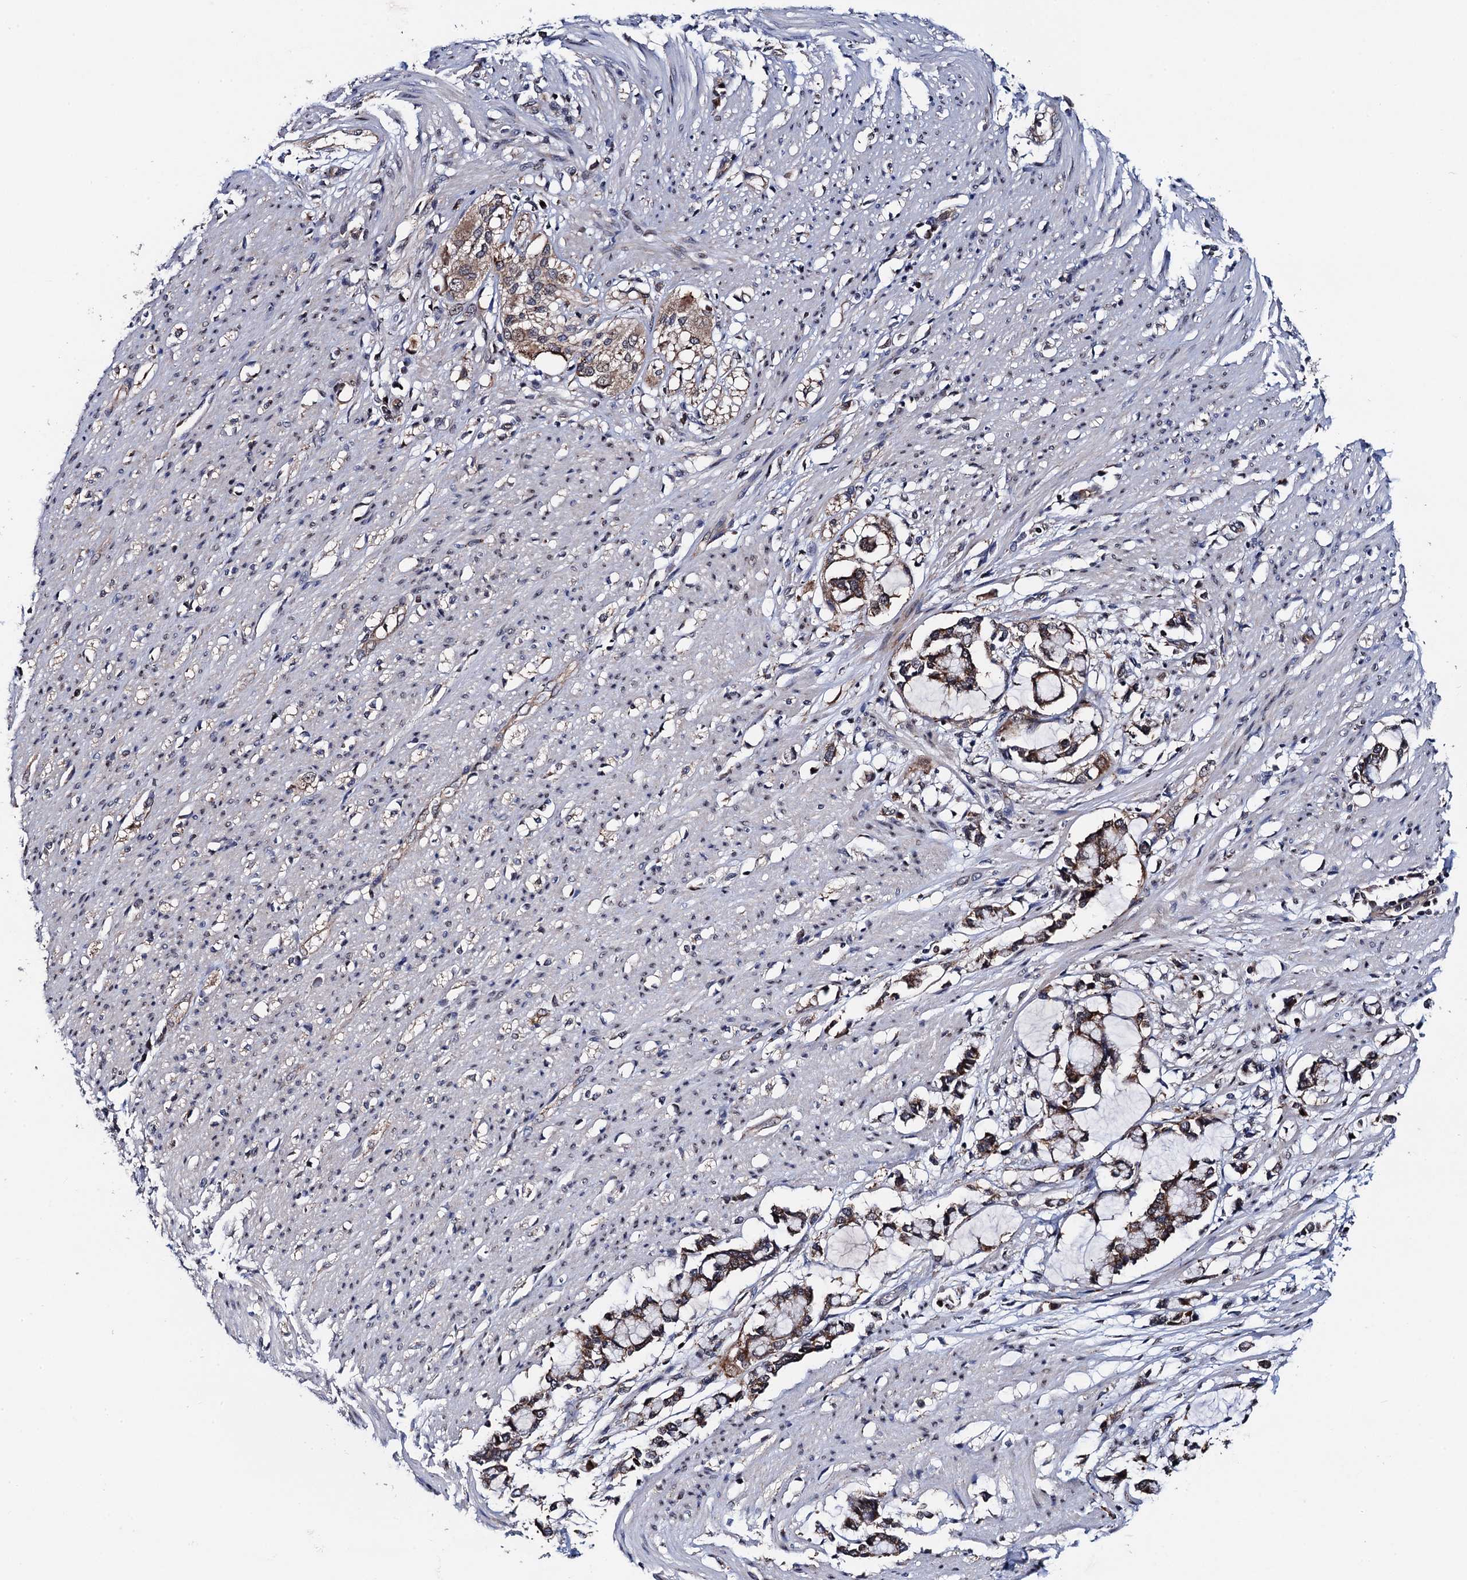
{"staining": {"intensity": "weak", "quantity": "25%-75%", "location": "cytoplasmic/membranous"}, "tissue": "smooth muscle", "cell_type": "Smooth muscle cells", "image_type": "normal", "snomed": [{"axis": "morphology", "description": "Normal tissue, NOS"}, {"axis": "morphology", "description": "Adenocarcinoma, NOS"}, {"axis": "topography", "description": "Colon"}, {"axis": "topography", "description": "Peripheral nerve tissue"}], "caption": "IHC histopathology image of unremarkable smooth muscle: human smooth muscle stained using immunohistochemistry (IHC) exhibits low levels of weak protein expression localized specifically in the cytoplasmic/membranous of smooth muscle cells, appearing as a cytoplasmic/membranous brown color.", "gene": "PTCD3", "patient": {"sex": "male", "age": 14}}